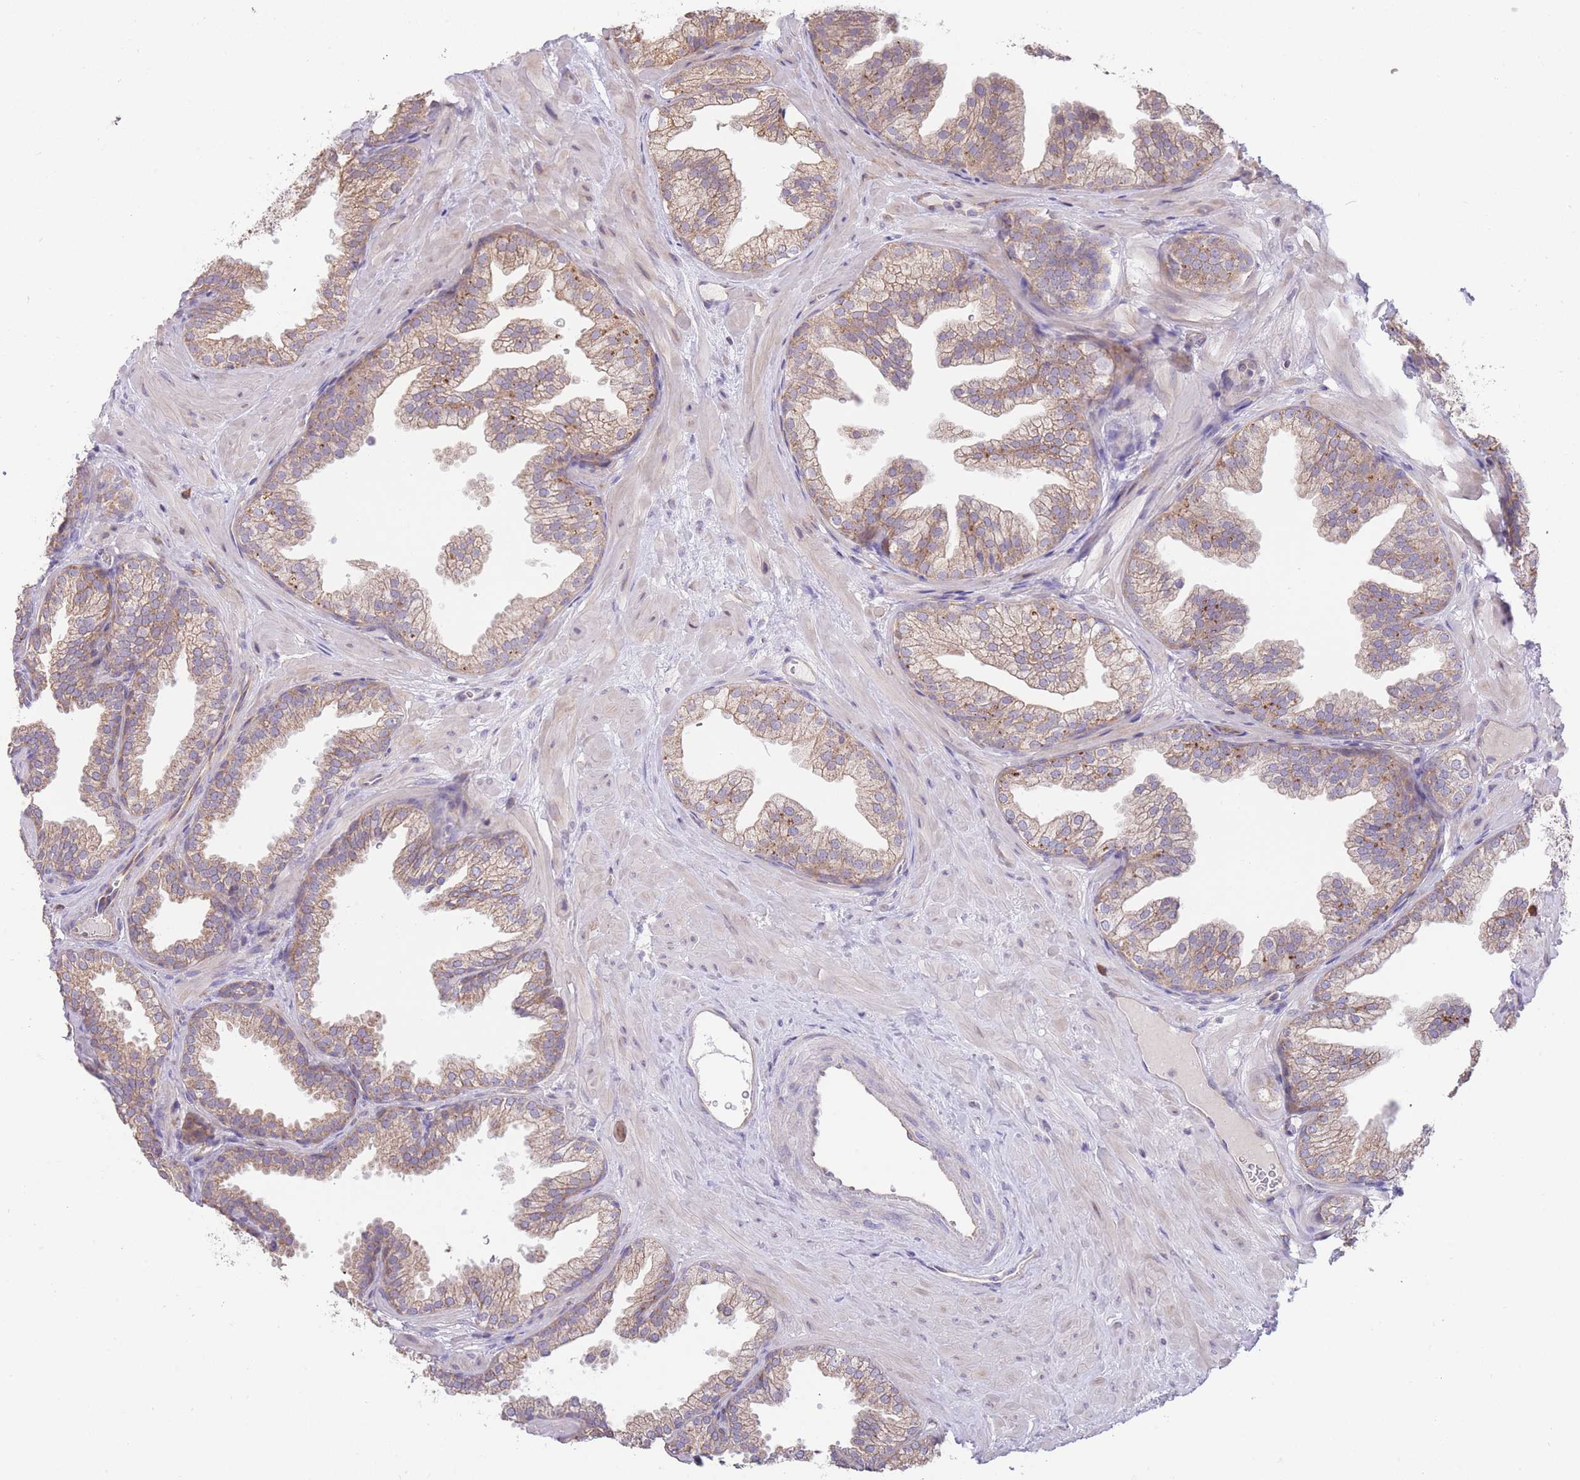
{"staining": {"intensity": "moderate", "quantity": ">75%", "location": "cytoplasmic/membranous"}, "tissue": "prostate", "cell_type": "Glandular cells", "image_type": "normal", "snomed": [{"axis": "morphology", "description": "Normal tissue, NOS"}, {"axis": "topography", "description": "Prostate"}], "caption": "Benign prostate reveals moderate cytoplasmic/membranous staining in approximately >75% of glandular cells (DAB (3,3'-diaminobenzidine) = brown stain, brightfield microscopy at high magnification)..", "gene": "BOLA2B", "patient": {"sex": "male", "age": 37}}